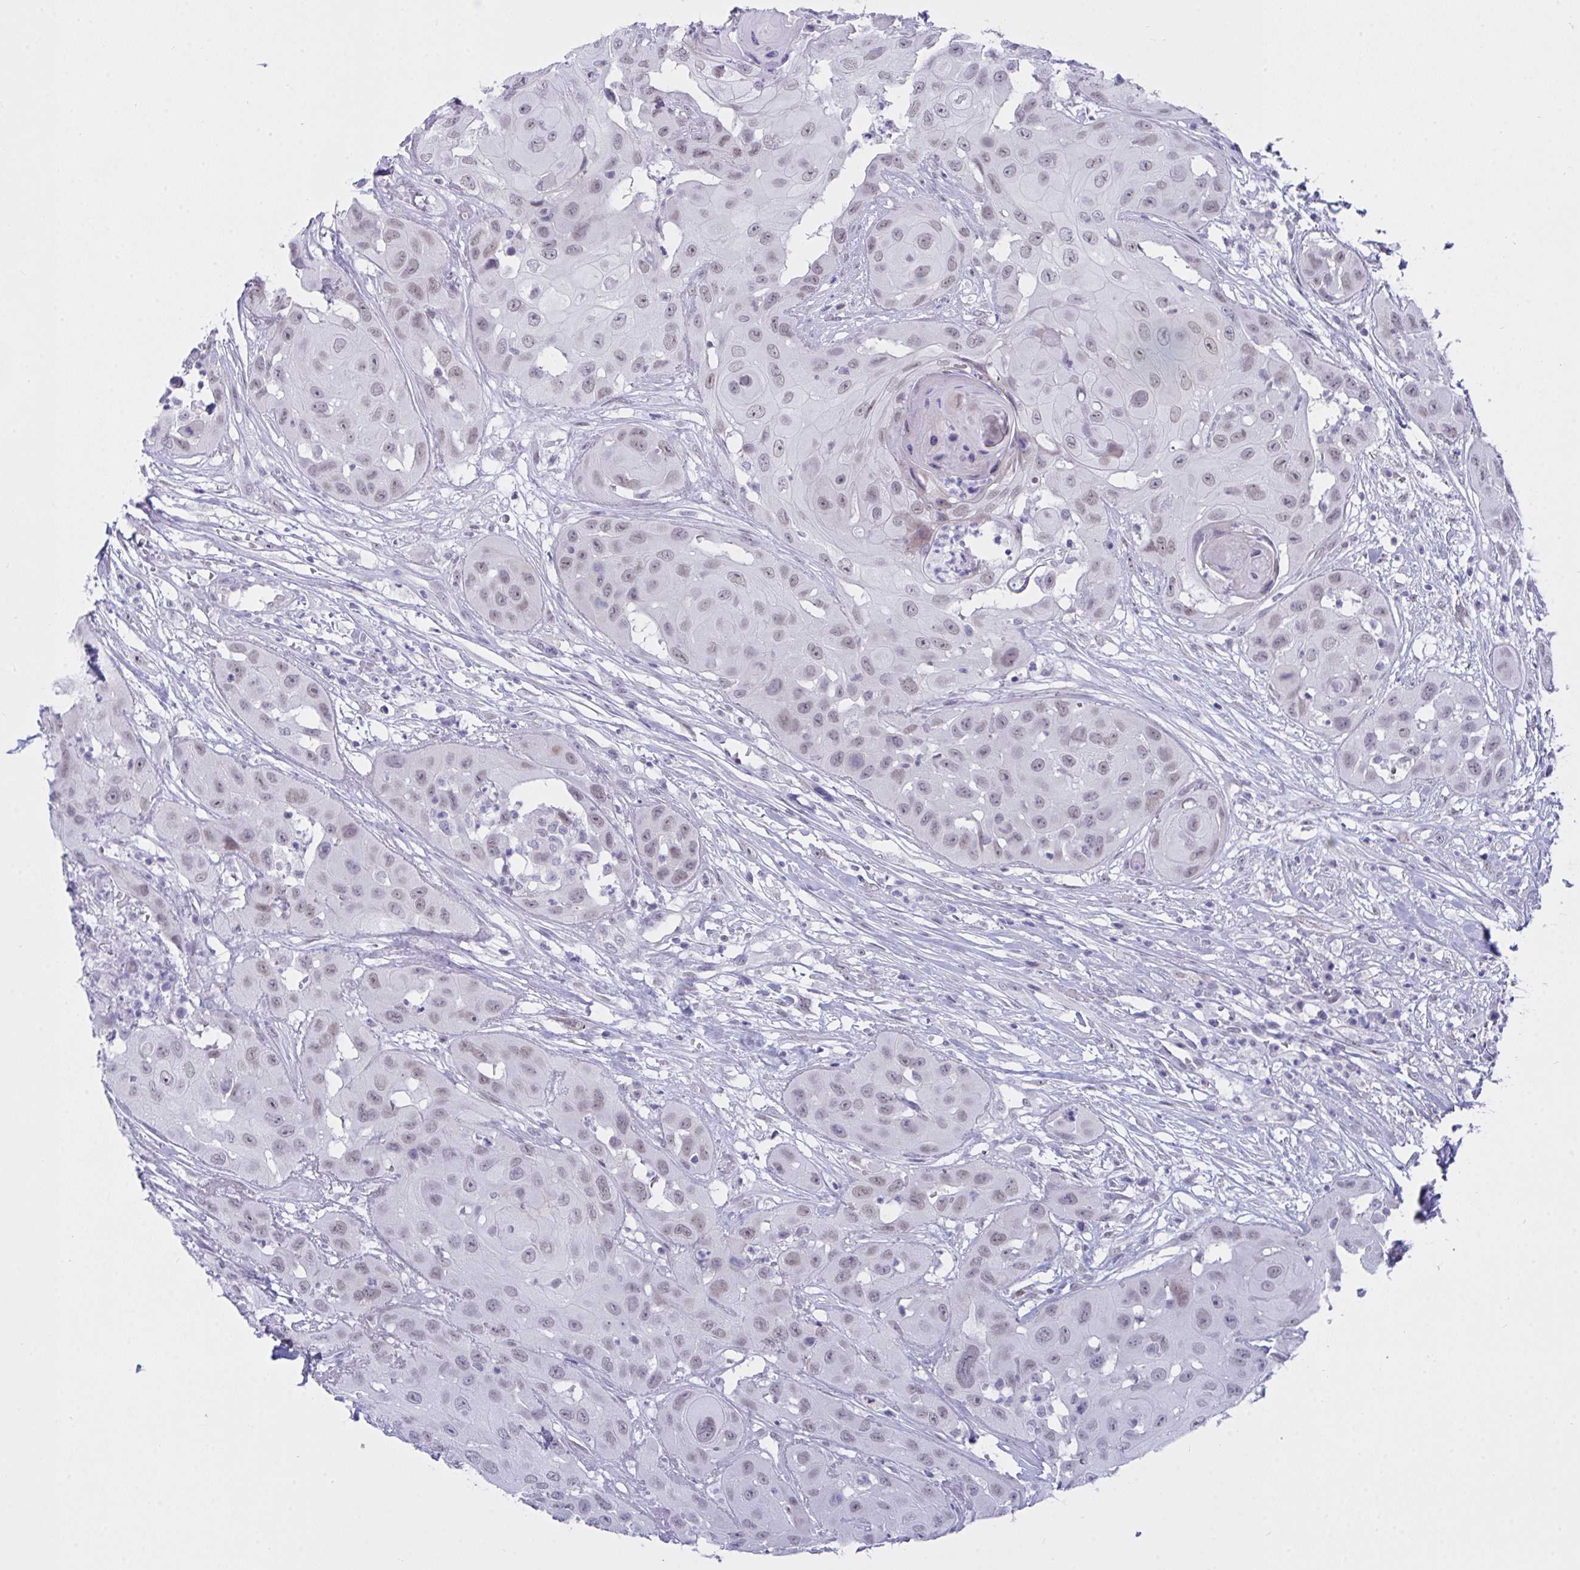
{"staining": {"intensity": "weak", "quantity": "<25%", "location": "nuclear"}, "tissue": "head and neck cancer", "cell_type": "Tumor cells", "image_type": "cancer", "snomed": [{"axis": "morphology", "description": "Squamous cell carcinoma, NOS"}, {"axis": "topography", "description": "Head-Neck"}], "caption": "Immunohistochemistry micrograph of head and neck cancer (squamous cell carcinoma) stained for a protein (brown), which reveals no positivity in tumor cells.", "gene": "FBXL22", "patient": {"sex": "male", "age": 83}}